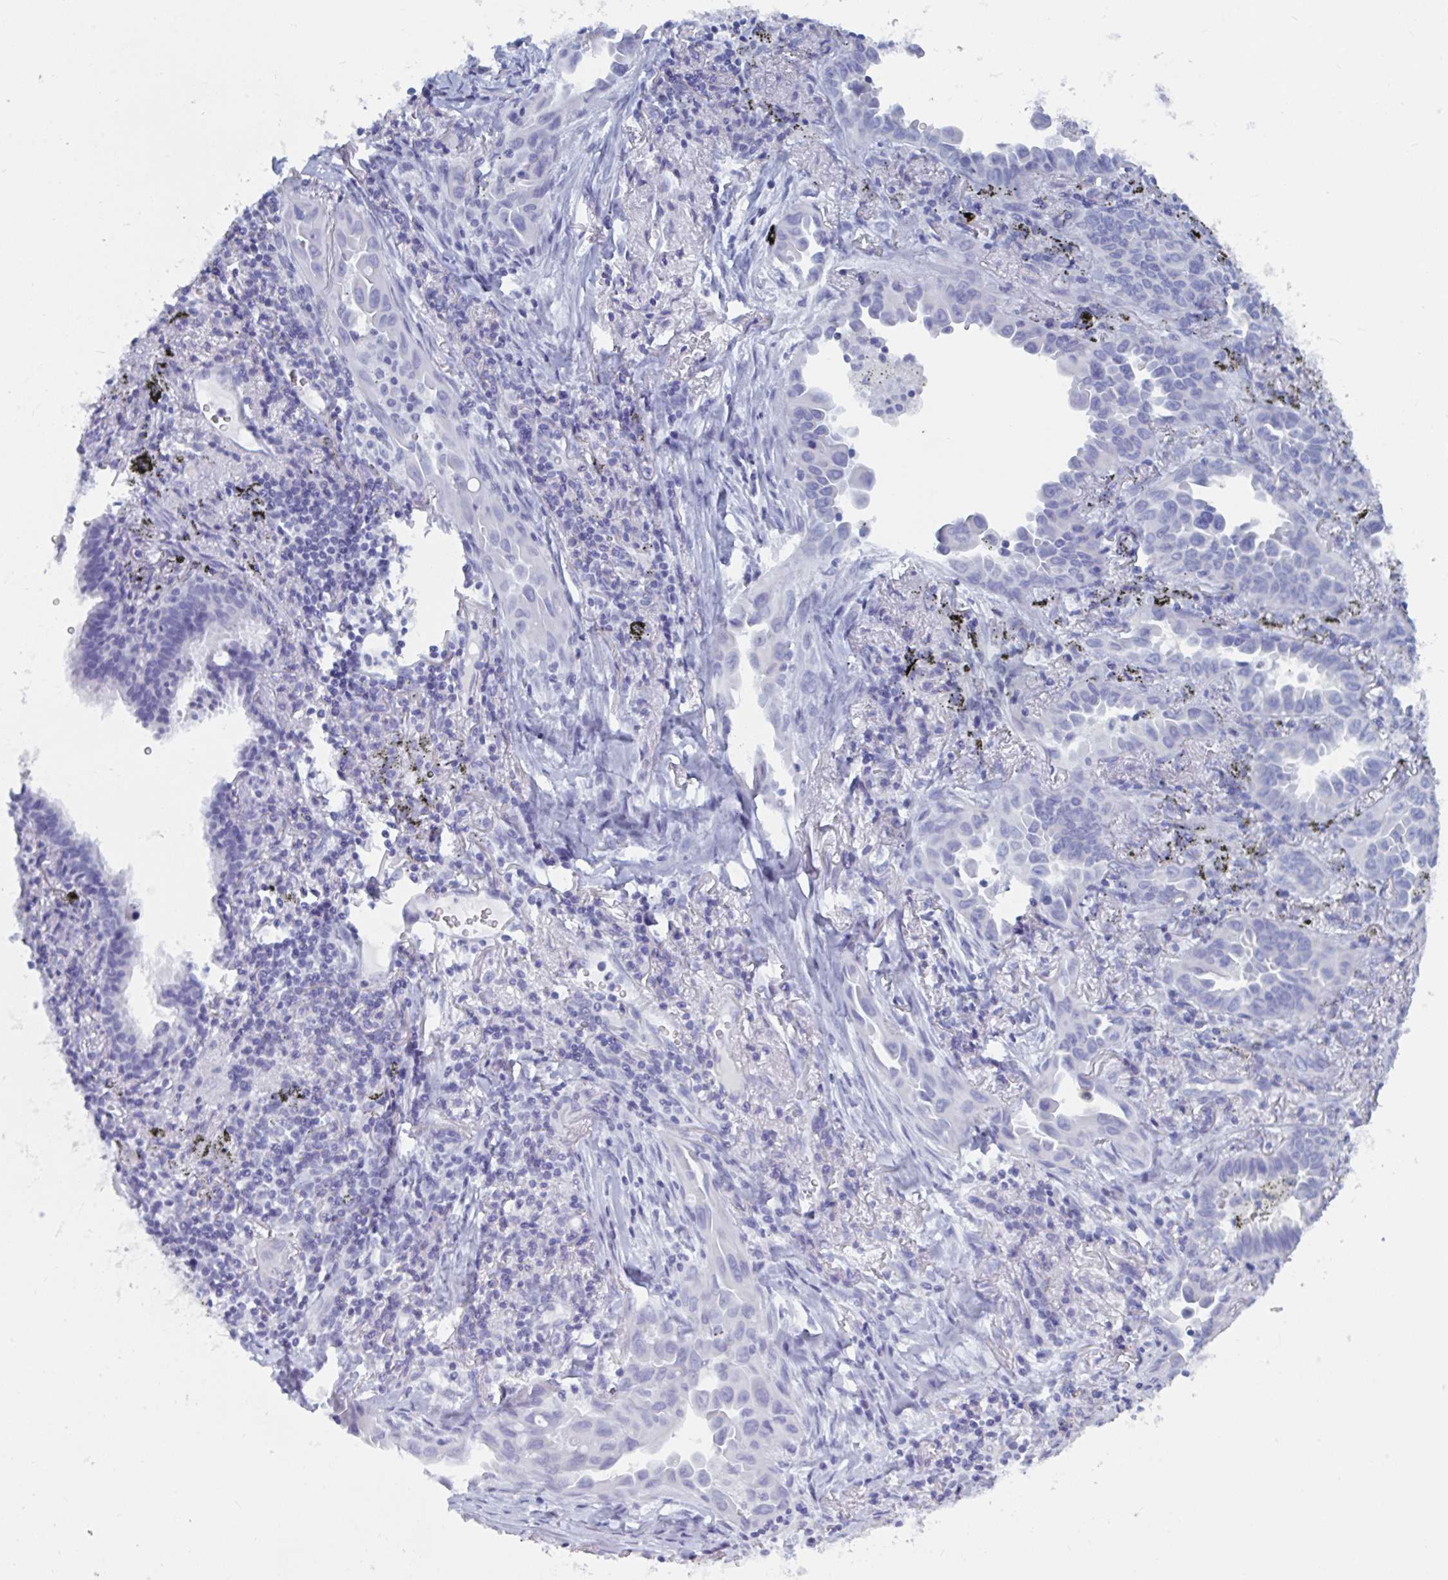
{"staining": {"intensity": "negative", "quantity": "none", "location": "none"}, "tissue": "lung cancer", "cell_type": "Tumor cells", "image_type": "cancer", "snomed": [{"axis": "morphology", "description": "Adenocarcinoma, NOS"}, {"axis": "topography", "description": "Lung"}], "caption": "IHC photomicrograph of neoplastic tissue: lung cancer stained with DAB (3,3'-diaminobenzidine) exhibits no significant protein expression in tumor cells.", "gene": "DPEP3", "patient": {"sex": "male", "age": 68}}